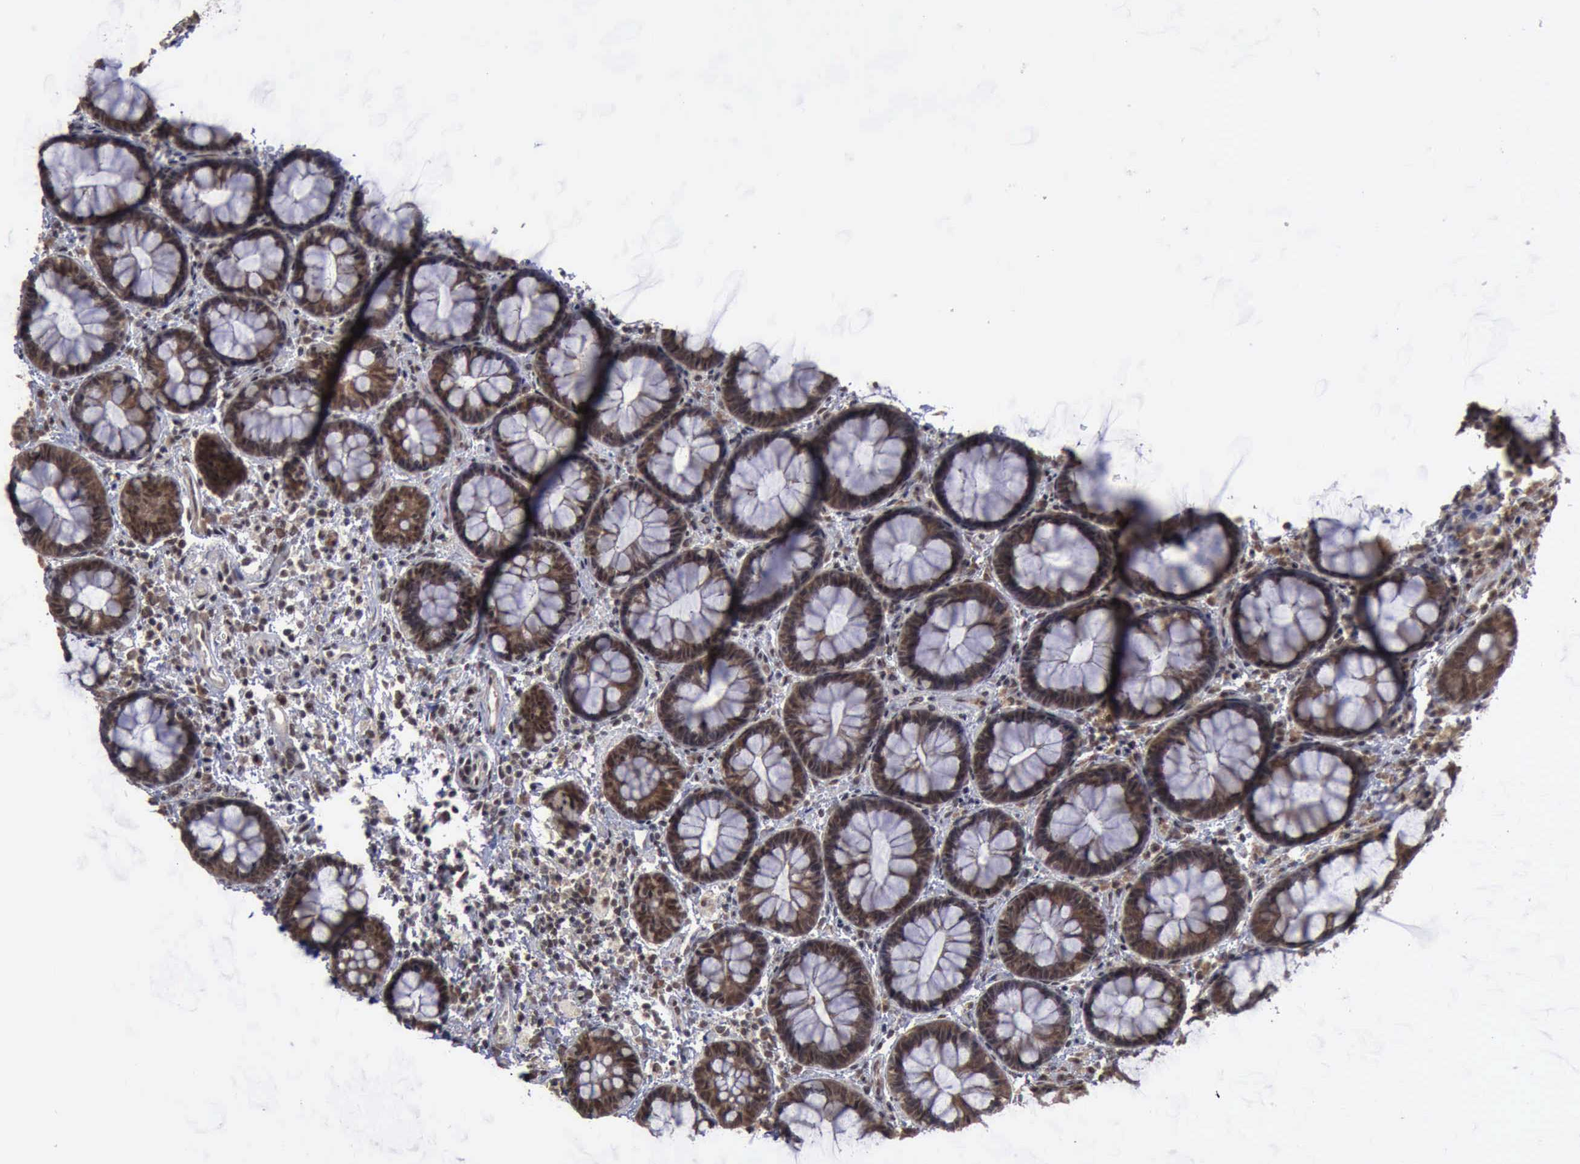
{"staining": {"intensity": "moderate", "quantity": ">75%", "location": "cytoplasmic/membranous,nuclear"}, "tissue": "rectum", "cell_type": "Glandular cells", "image_type": "normal", "snomed": [{"axis": "morphology", "description": "Normal tissue, NOS"}, {"axis": "topography", "description": "Rectum"}], "caption": "Immunohistochemistry (IHC) histopathology image of benign human rectum stained for a protein (brown), which exhibits medium levels of moderate cytoplasmic/membranous,nuclear positivity in approximately >75% of glandular cells.", "gene": "RTCB", "patient": {"sex": "male", "age": 92}}